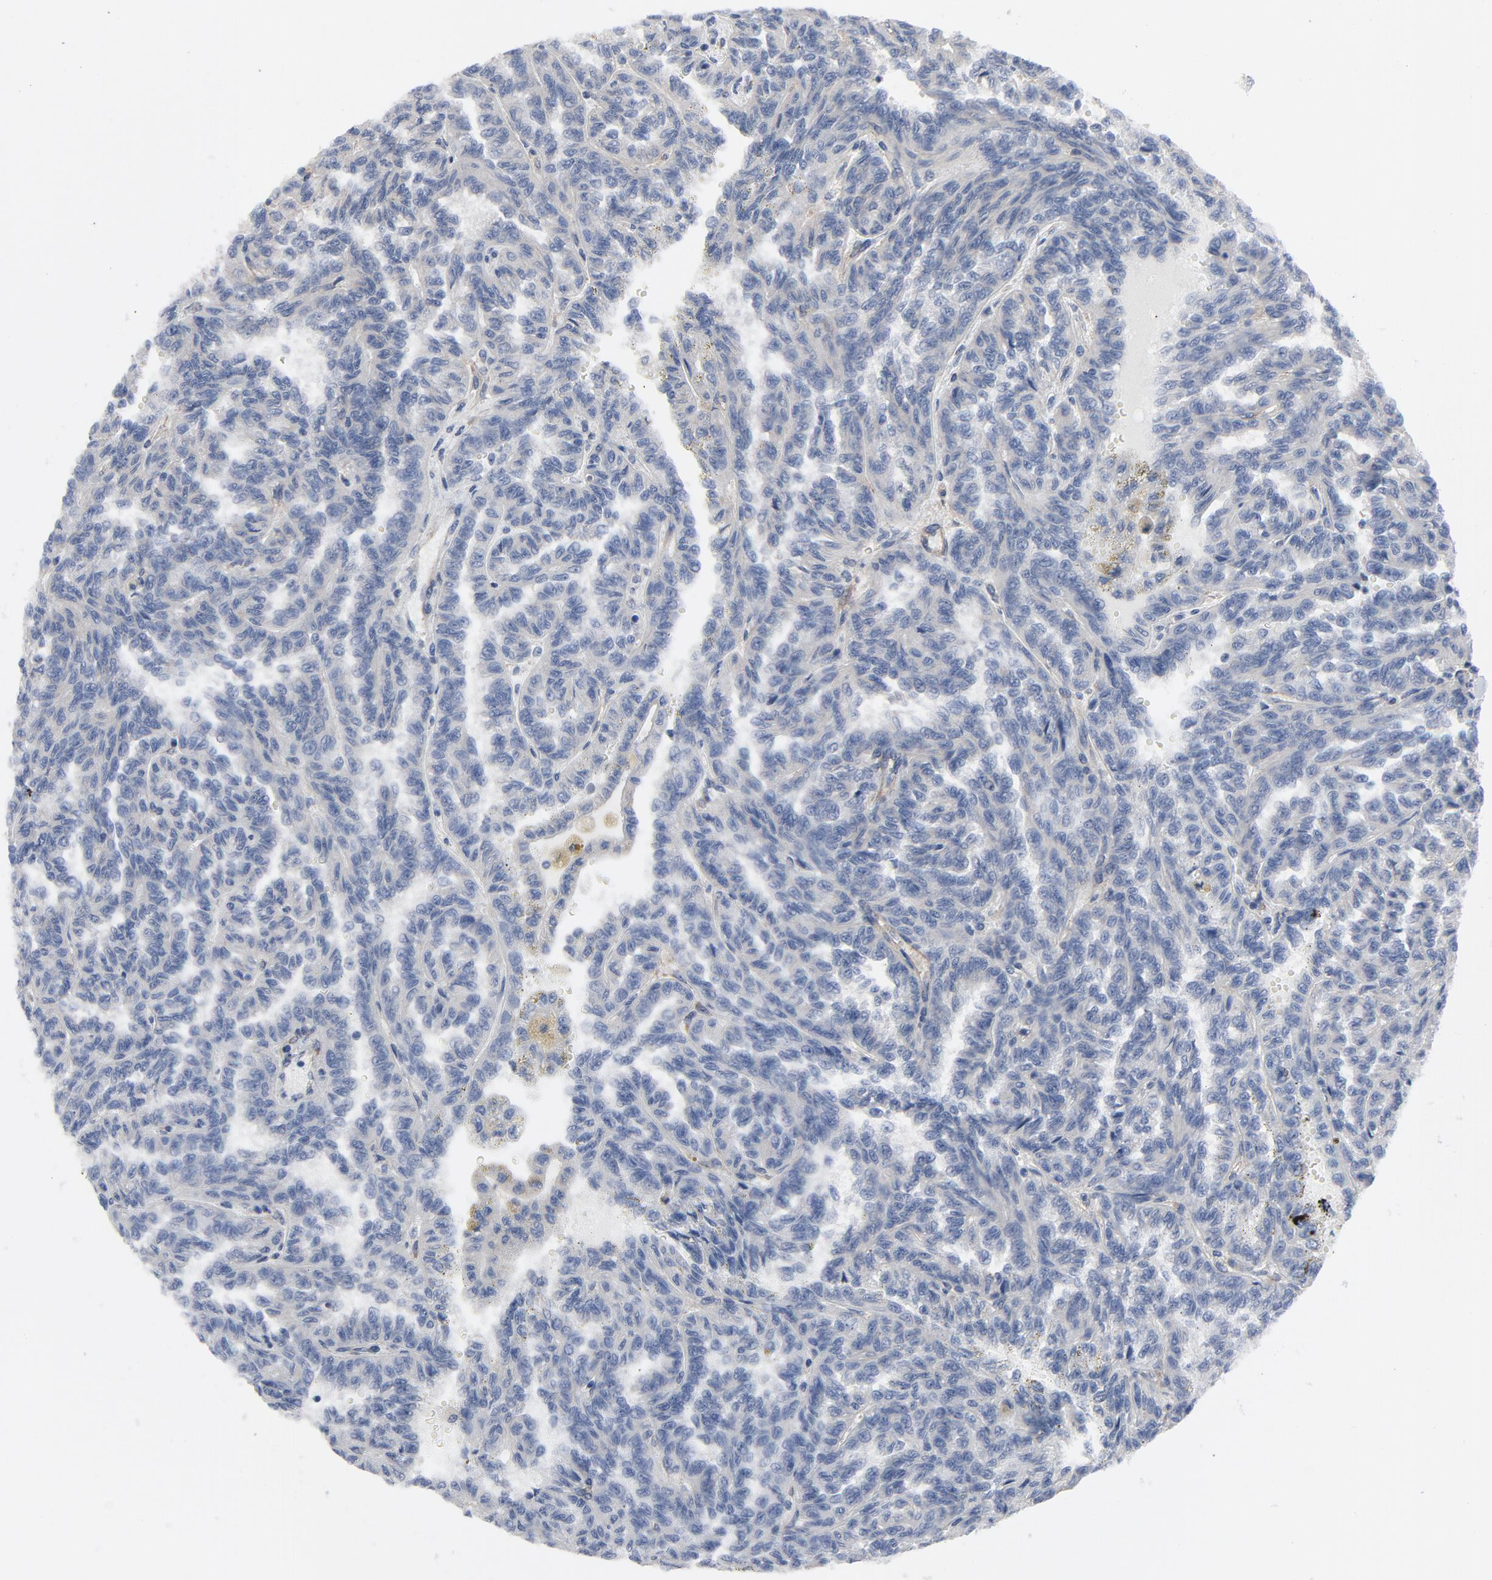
{"staining": {"intensity": "negative", "quantity": "none", "location": "none"}, "tissue": "renal cancer", "cell_type": "Tumor cells", "image_type": "cancer", "snomed": [{"axis": "morphology", "description": "Inflammation, NOS"}, {"axis": "morphology", "description": "Adenocarcinoma, NOS"}, {"axis": "topography", "description": "Kidney"}], "caption": "A high-resolution image shows immunohistochemistry (IHC) staining of renal adenocarcinoma, which demonstrates no significant expression in tumor cells. Brightfield microscopy of IHC stained with DAB (brown) and hematoxylin (blue), captured at high magnification.", "gene": "DYNLT3", "patient": {"sex": "male", "age": 68}}